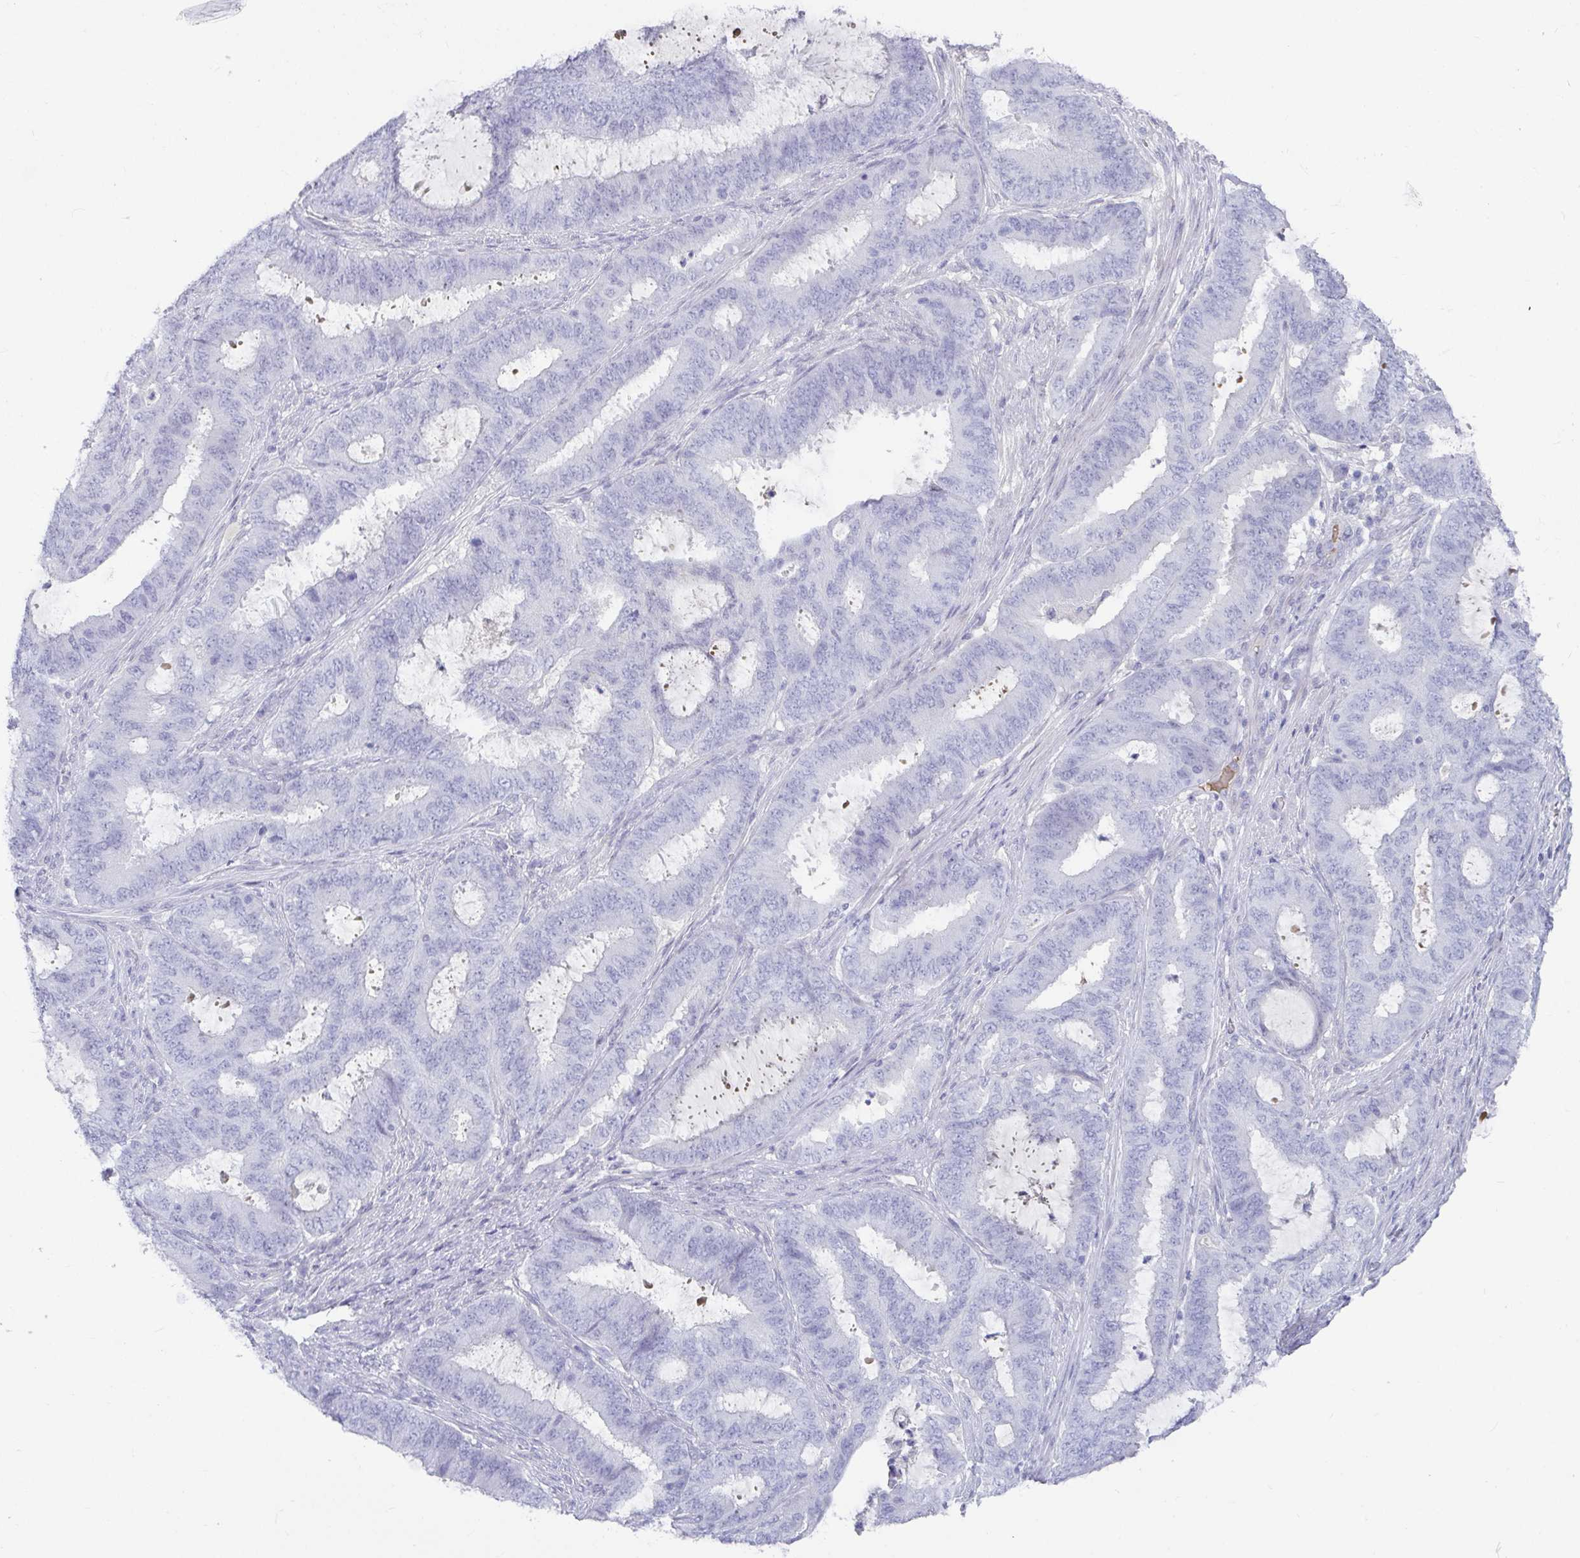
{"staining": {"intensity": "negative", "quantity": "none", "location": "none"}, "tissue": "endometrial cancer", "cell_type": "Tumor cells", "image_type": "cancer", "snomed": [{"axis": "morphology", "description": "Adenocarcinoma, NOS"}, {"axis": "topography", "description": "Endometrium"}], "caption": "Human endometrial adenocarcinoma stained for a protein using immunohistochemistry demonstrates no staining in tumor cells.", "gene": "NPY", "patient": {"sex": "female", "age": 51}}